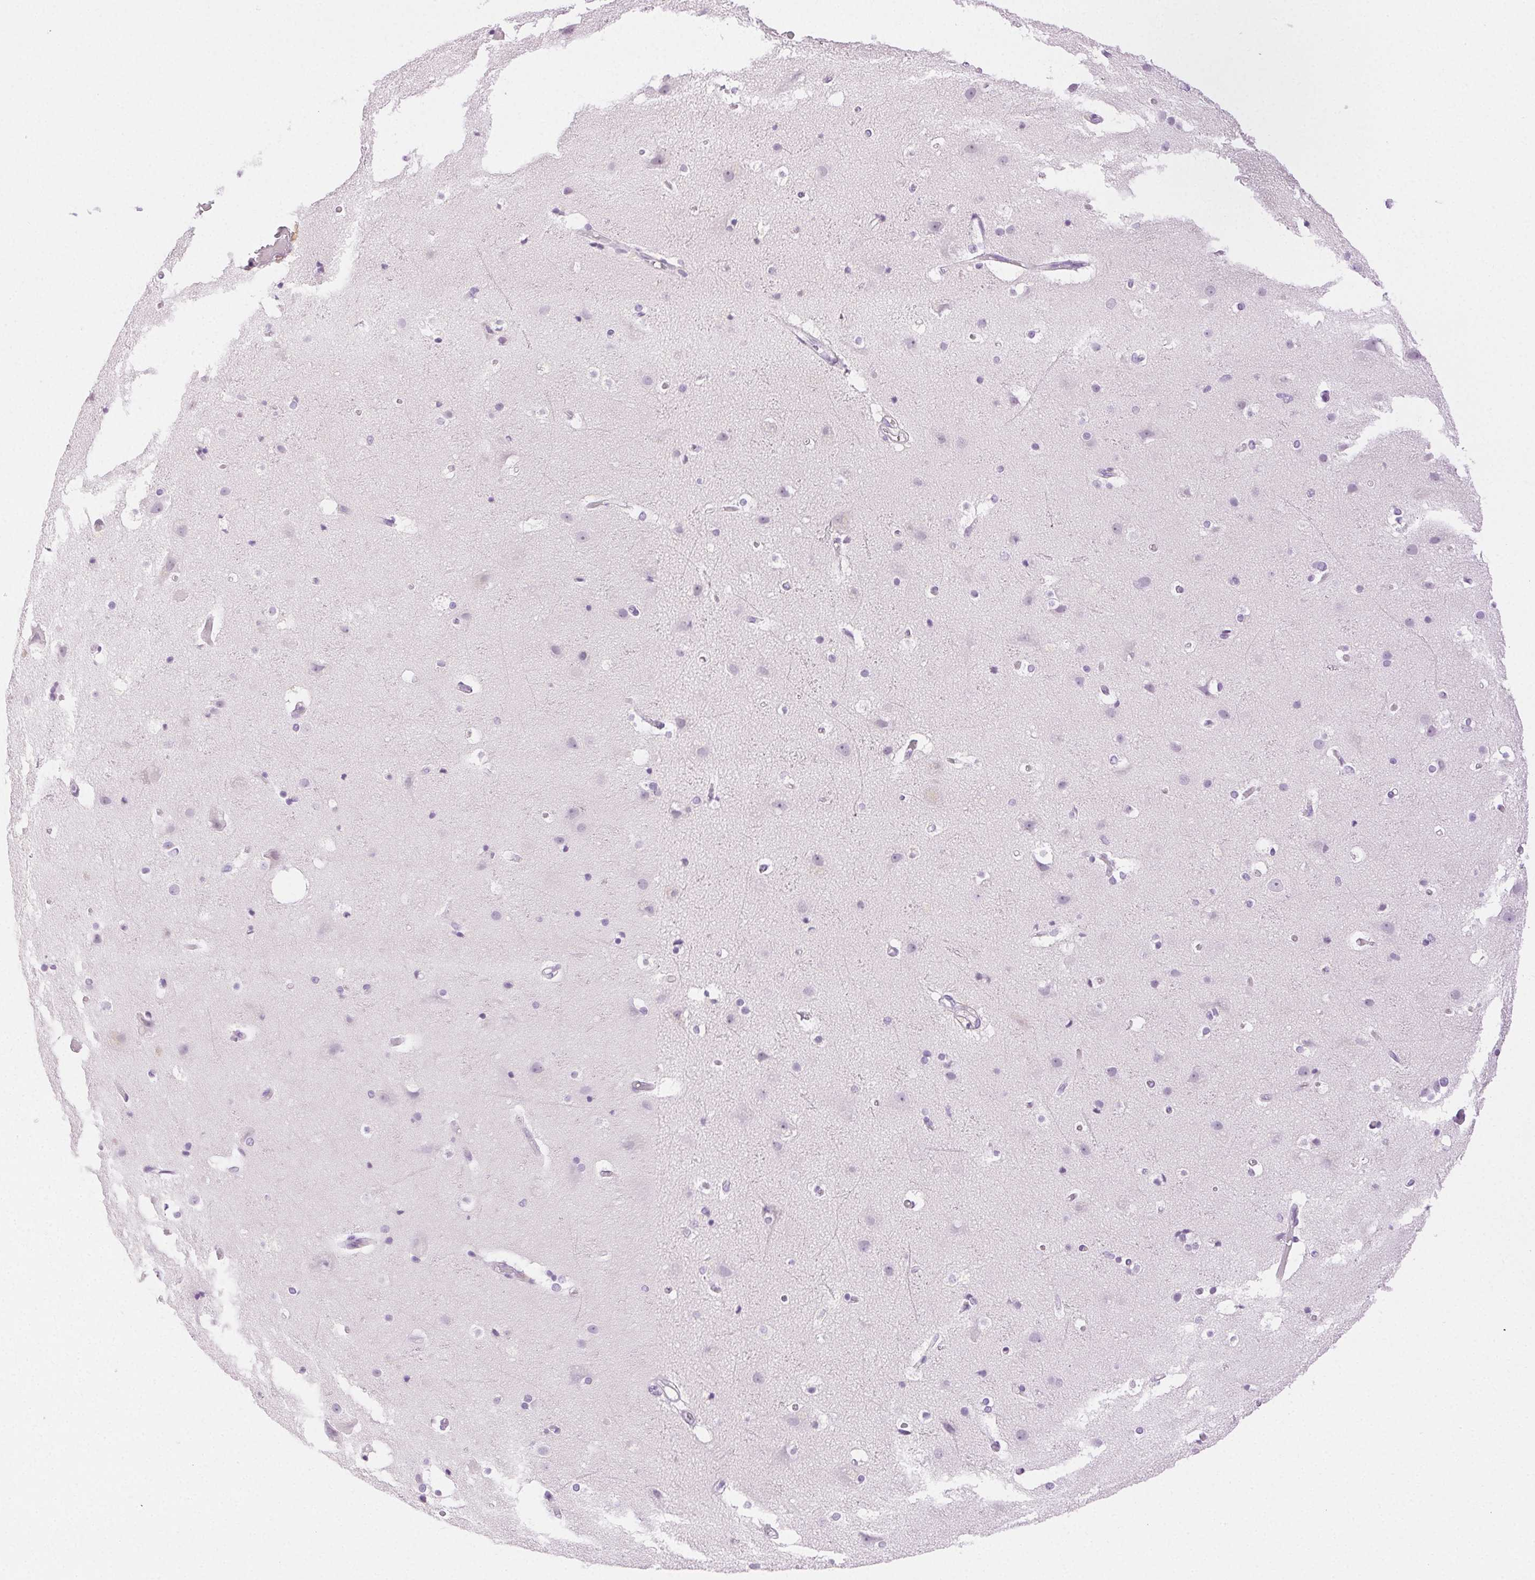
{"staining": {"intensity": "negative", "quantity": "none", "location": "none"}, "tissue": "cerebral cortex", "cell_type": "Endothelial cells", "image_type": "normal", "snomed": [{"axis": "morphology", "description": "Normal tissue, NOS"}, {"axis": "topography", "description": "Cerebral cortex"}], "caption": "Immunohistochemistry photomicrograph of normal human cerebral cortex stained for a protein (brown), which displays no positivity in endothelial cells.", "gene": "SPACA4", "patient": {"sex": "female", "age": 52}}